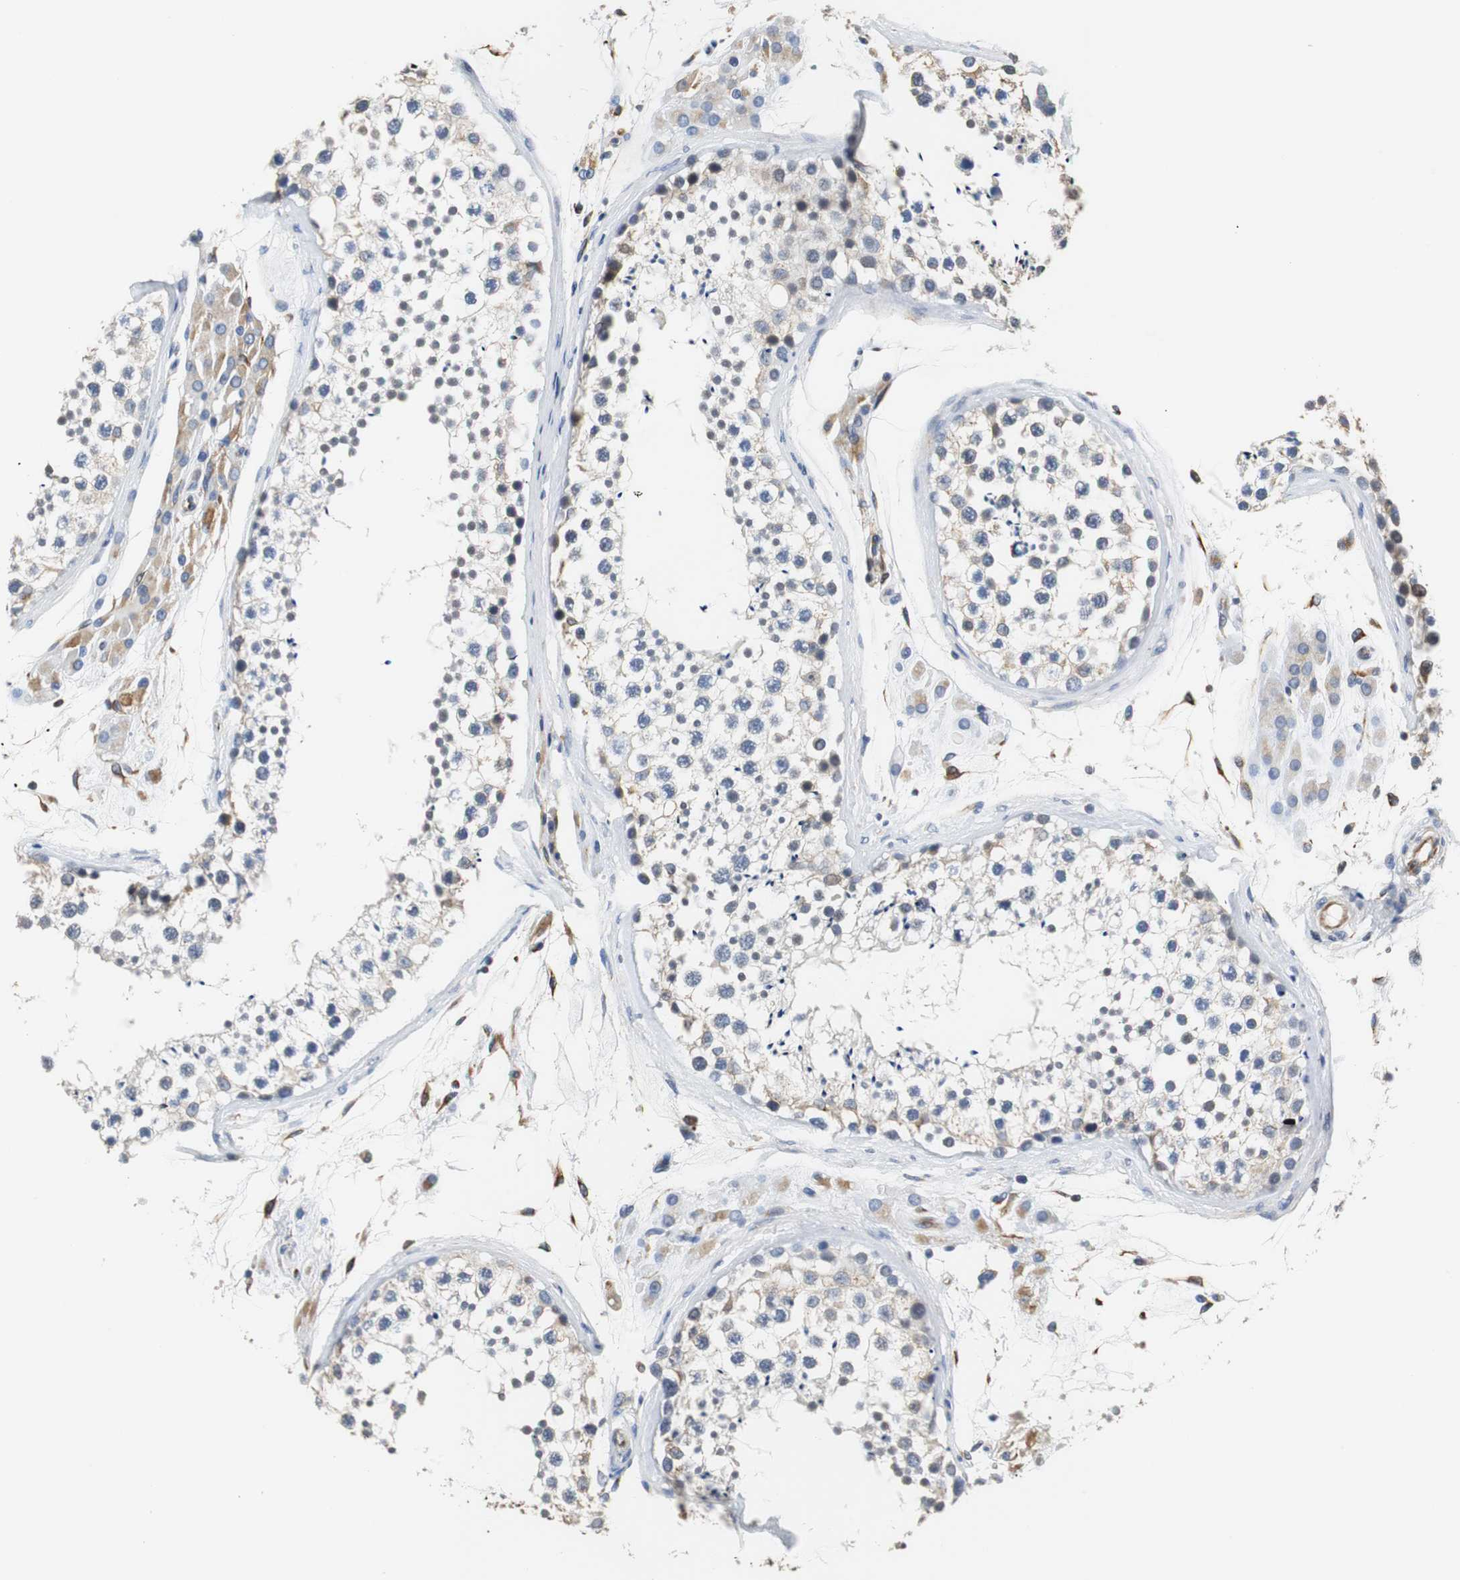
{"staining": {"intensity": "weak", "quantity": "<25%", "location": "cytoplasmic/membranous"}, "tissue": "testis", "cell_type": "Cells in seminiferous ducts", "image_type": "normal", "snomed": [{"axis": "morphology", "description": "Normal tissue, NOS"}, {"axis": "topography", "description": "Testis"}], "caption": "This is an IHC micrograph of benign testis. There is no staining in cells in seminiferous ducts.", "gene": "PCK1", "patient": {"sex": "male", "age": 46}}